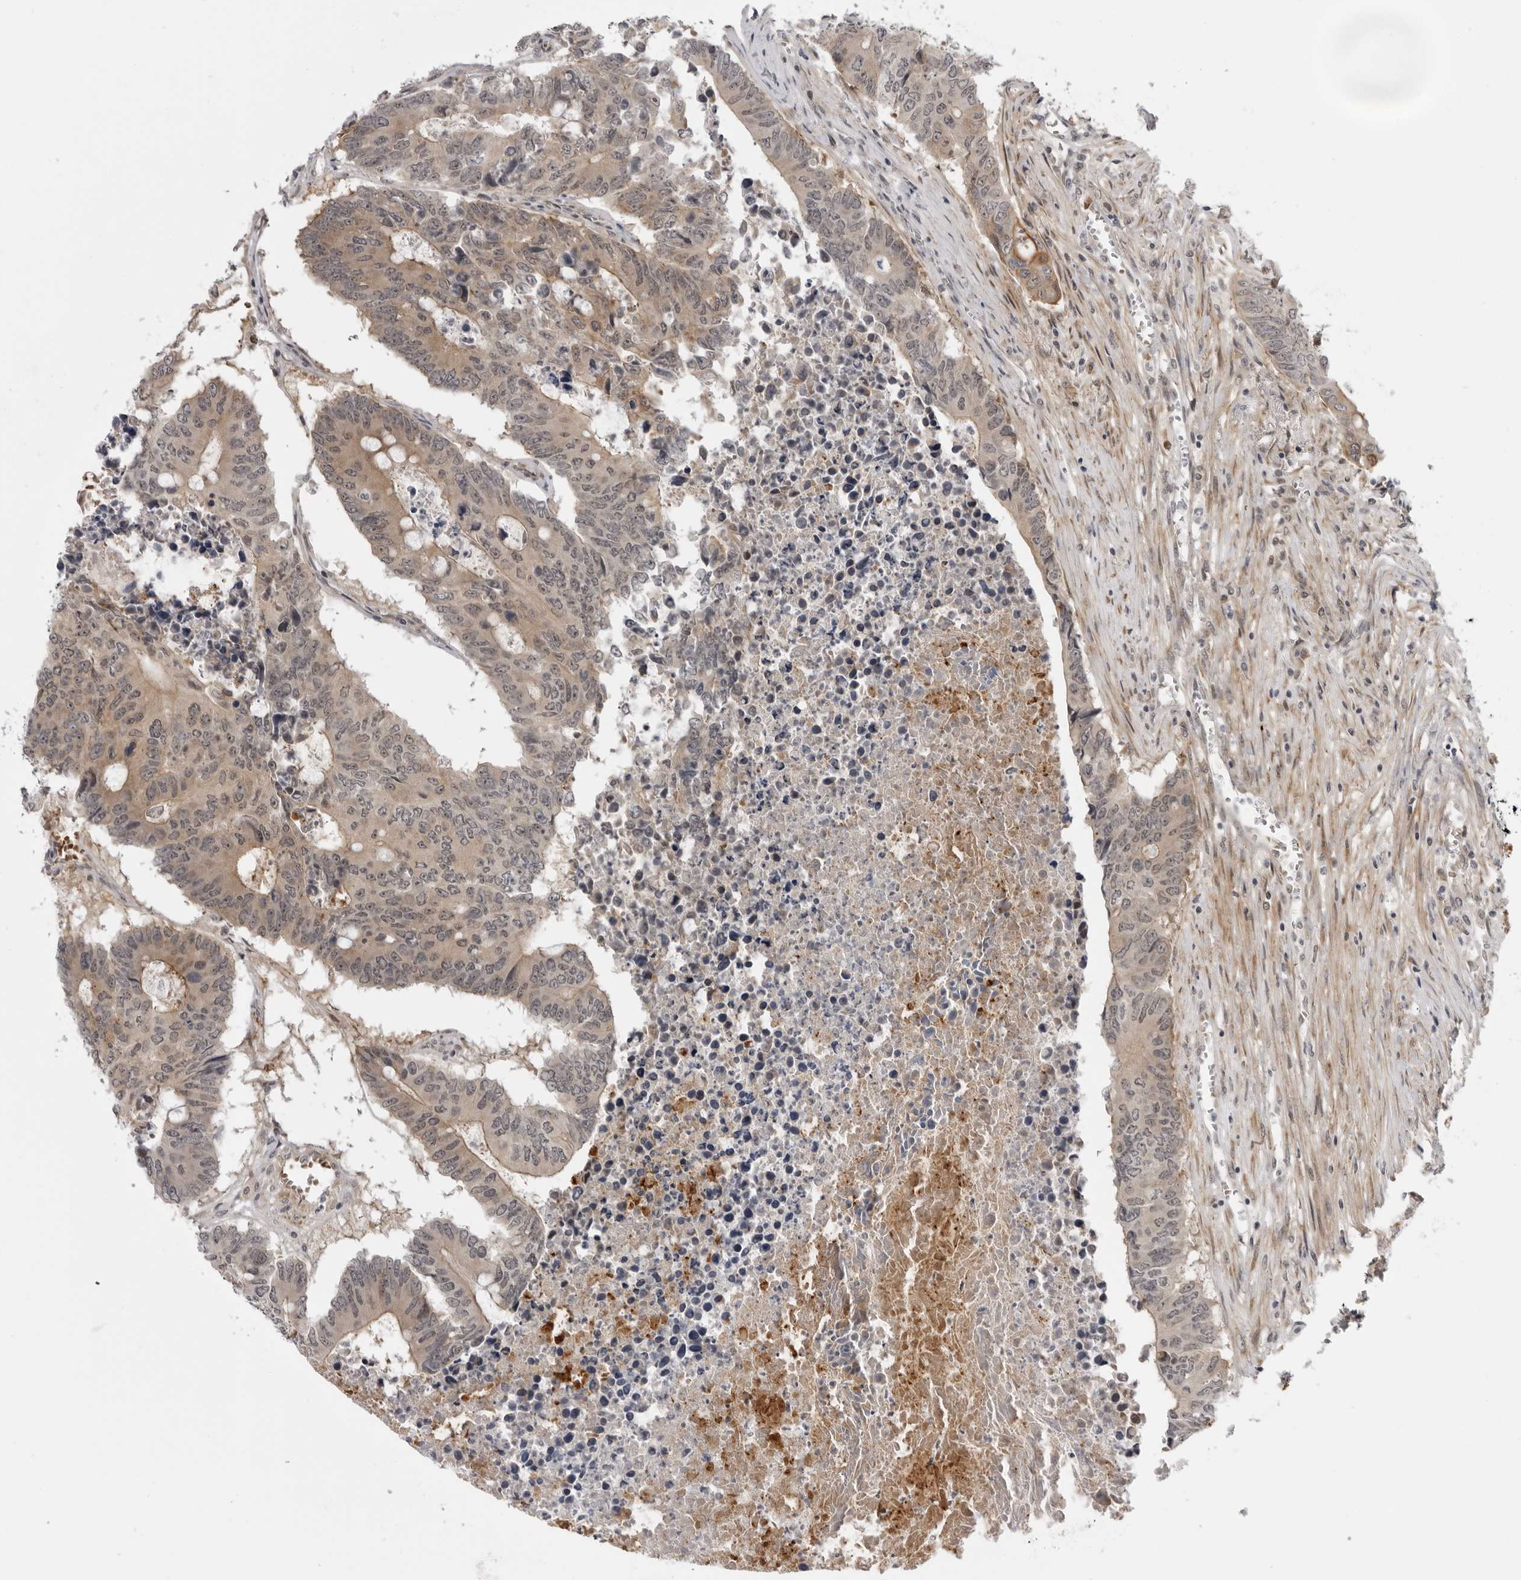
{"staining": {"intensity": "moderate", "quantity": ">75%", "location": "cytoplasmic/membranous,nuclear"}, "tissue": "colorectal cancer", "cell_type": "Tumor cells", "image_type": "cancer", "snomed": [{"axis": "morphology", "description": "Adenocarcinoma, NOS"}, {"axis": "topography", "description": "Colon"}], "caption": "Immunohistochemistry of colorectal cancer exhibits medium levels of moderate cytoplasmic/membranous and nuclear staining in about >75% of tumor cells.", "gene": "ALPK2", "patient": {"sex": "male", "age": 87}}